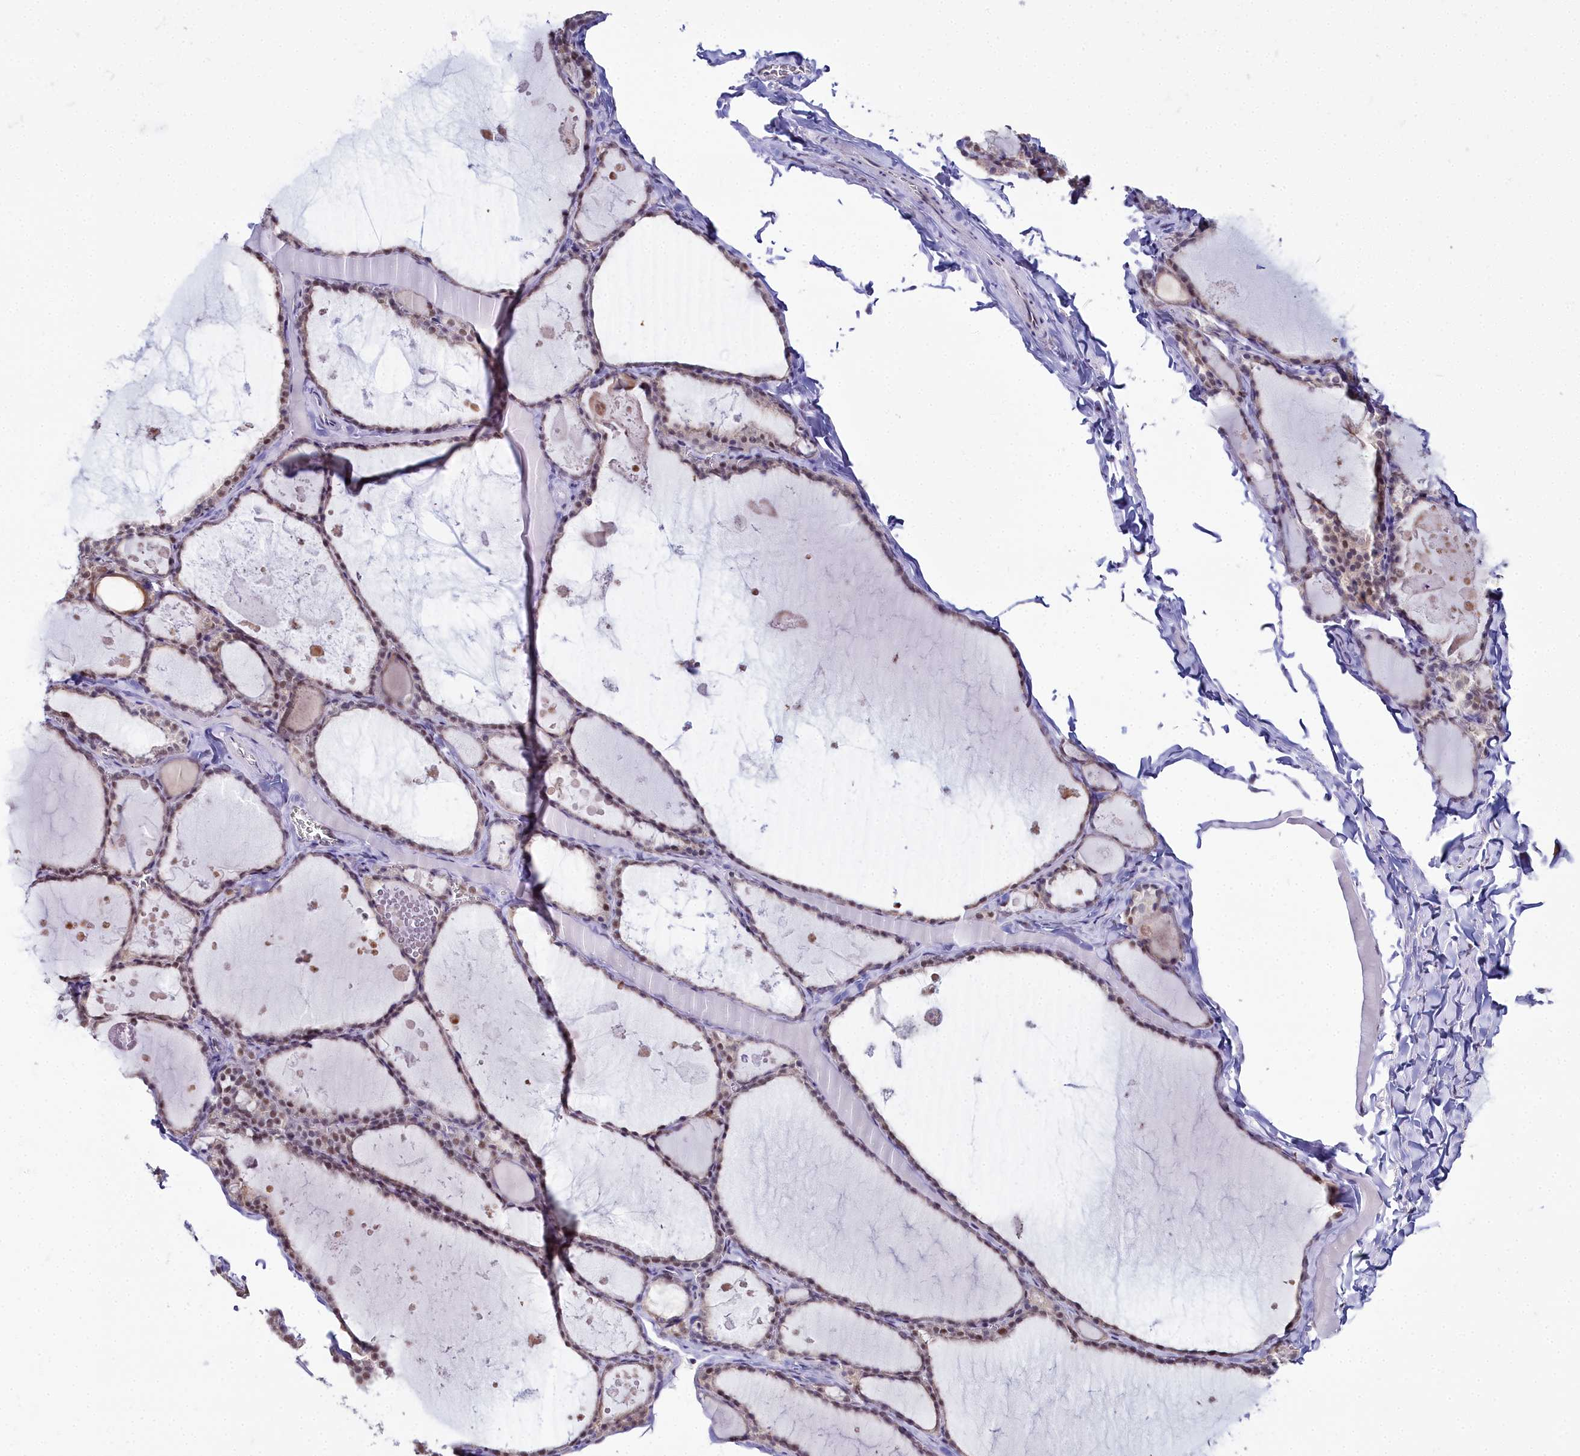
{"staining": {"intensity": "moderate", "quantity": ">75%", "location": "nuclear"}, "tissue": "thyroid gland", "cell_type": "Glandular cells", "image_type": "normal", "snomed": [{"axis": "morphology", "description": "Normal tissue, NOS"}, {"axis": "topography", "description": "Thyroid gland"}], "caption": "Immunohistochemical staining of normal thyroid gland demonstrates medium levels of moderate nuclear staining in about >75% of glandular cells.", "gene": "RBM12", "patient": {"sex": "male", "age": 56}}